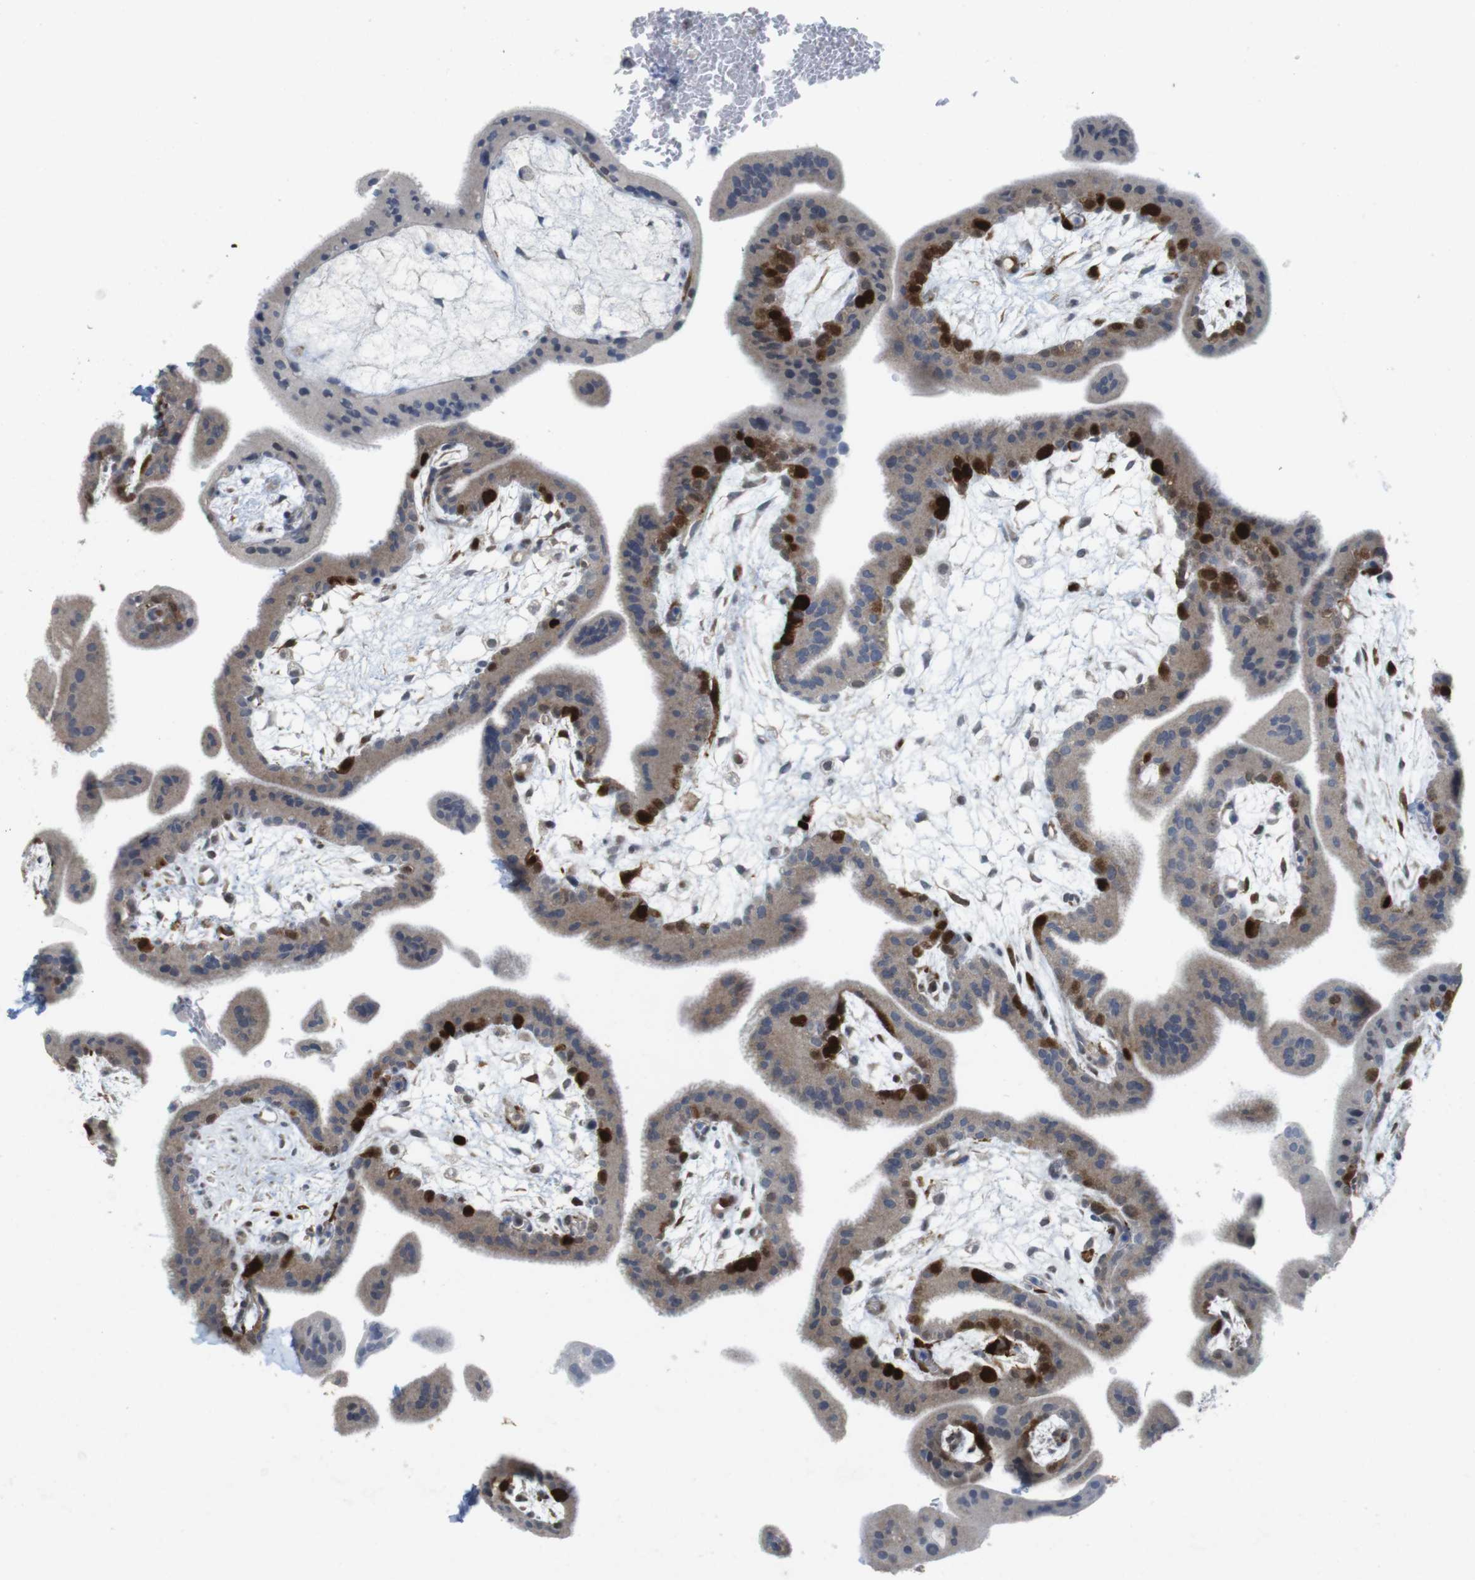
{"staining": {"intensity": "strong", "quantity": "<25%", "location": "nuclear"}, "tissue": "placenta", "cell_type": "Trophoblastic cells", "image_type": "normal", "snomed": [{"axis": "morphology", "description": "Normal tissue, NOS"}, {"axis": "topography", "description": "Placenta"}], "caption": "Placenta stained with IHC reveals strong nuclear expression in about <25% of trophoblastic cells. Using DAB (brown) and hematoxylin (blue) stains, captured at high magnification using brightfield microscopy.", "gene": "KPNA2", "patient": {"sex": "female", "age": 35}}